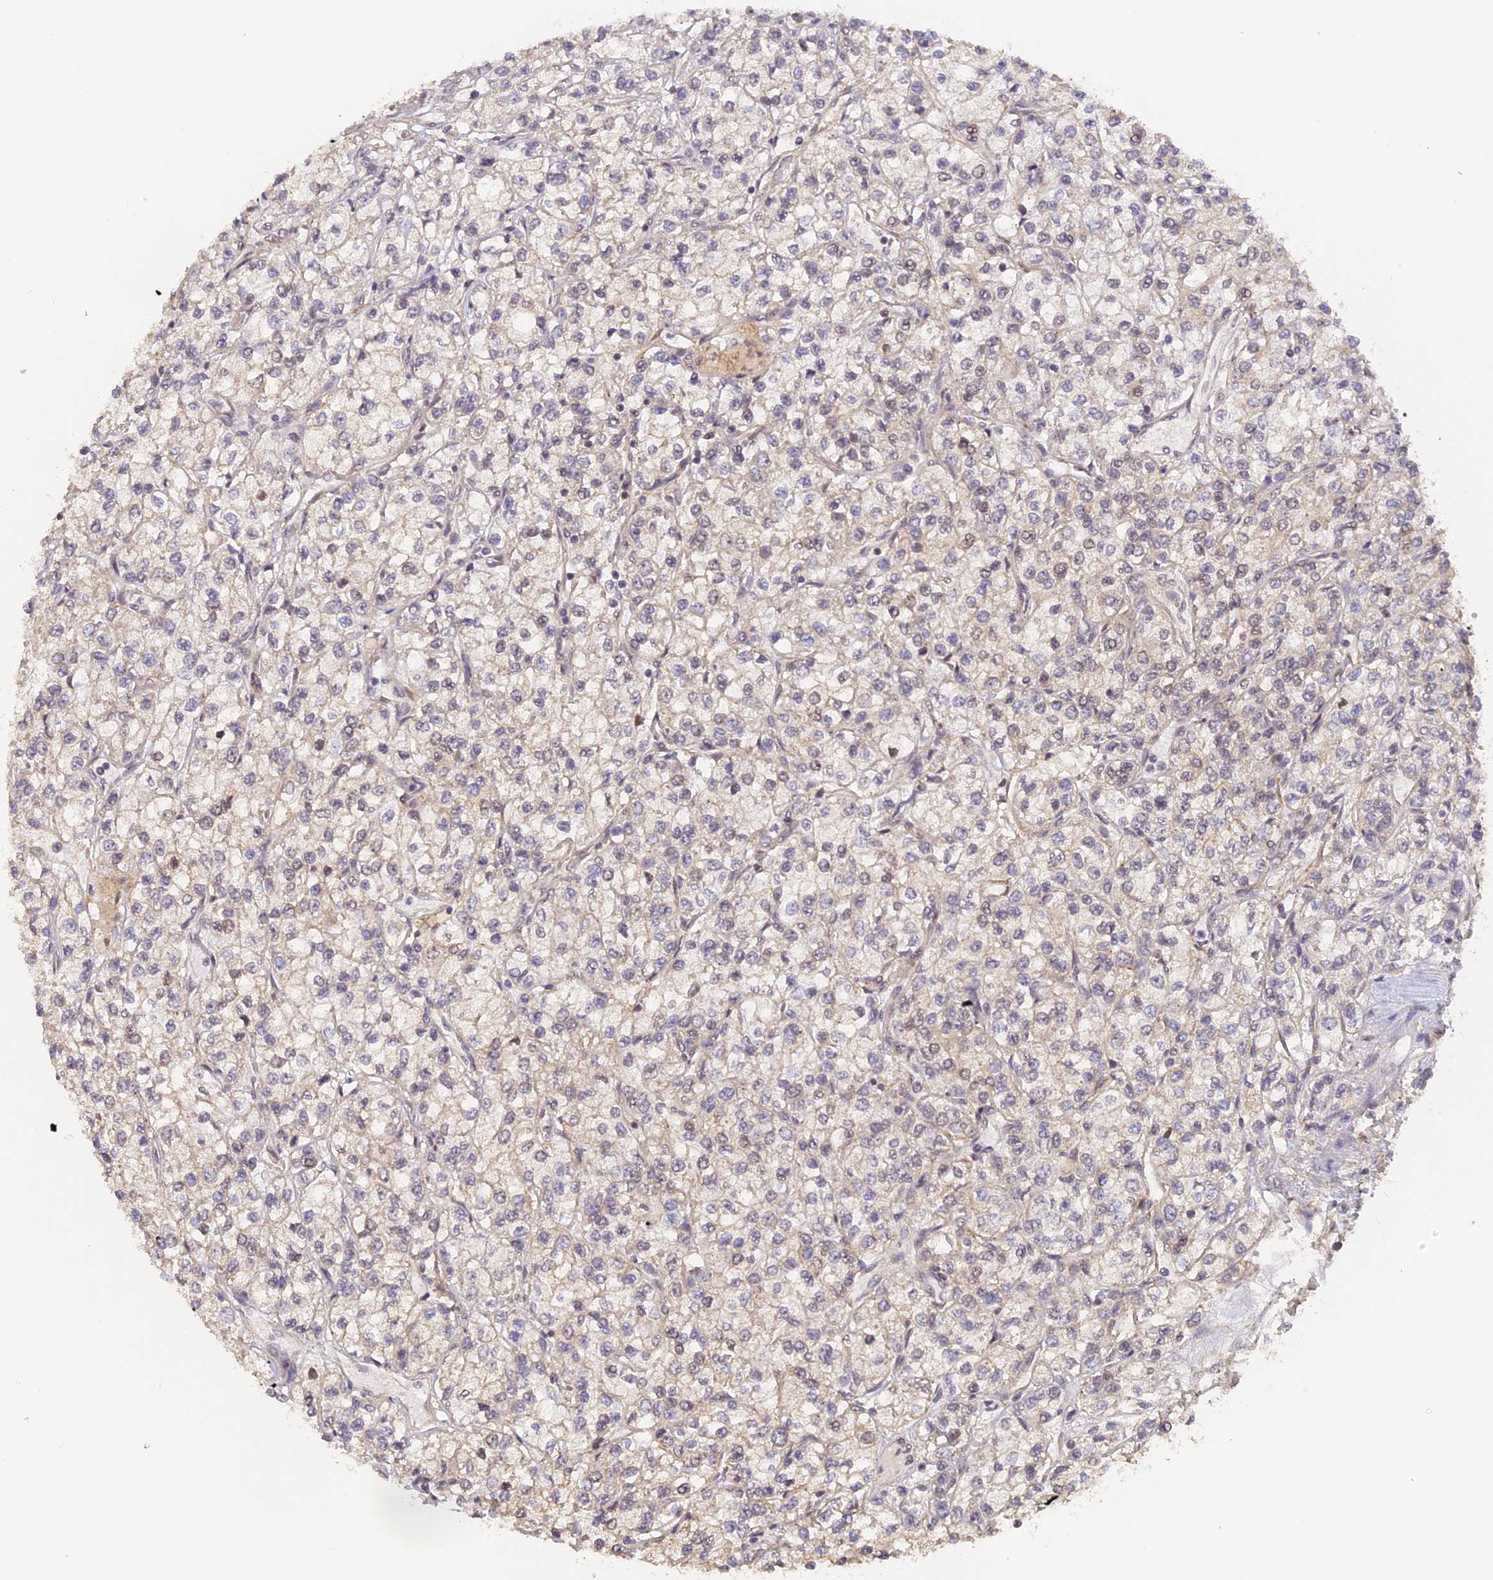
{"staining": {"intensity": "negative", "quantity": "none", "location": "none"}, "tissue": "renal cancer", "cell_type": "Tumor cells", "image_type": "cancer", "snomed": [{"axis": "morphology", "description": "Adenocarcinoma, NOS"}, {"axis": "topography", "description": "Kidney"}], "caption": "Immunohistochemical staining of human renal cancer (adenocarcinoma) demonstrates no significant expression in tumor cells.", "gene": "MYBL2", "patient": {"sex": "male", "age": 80}}